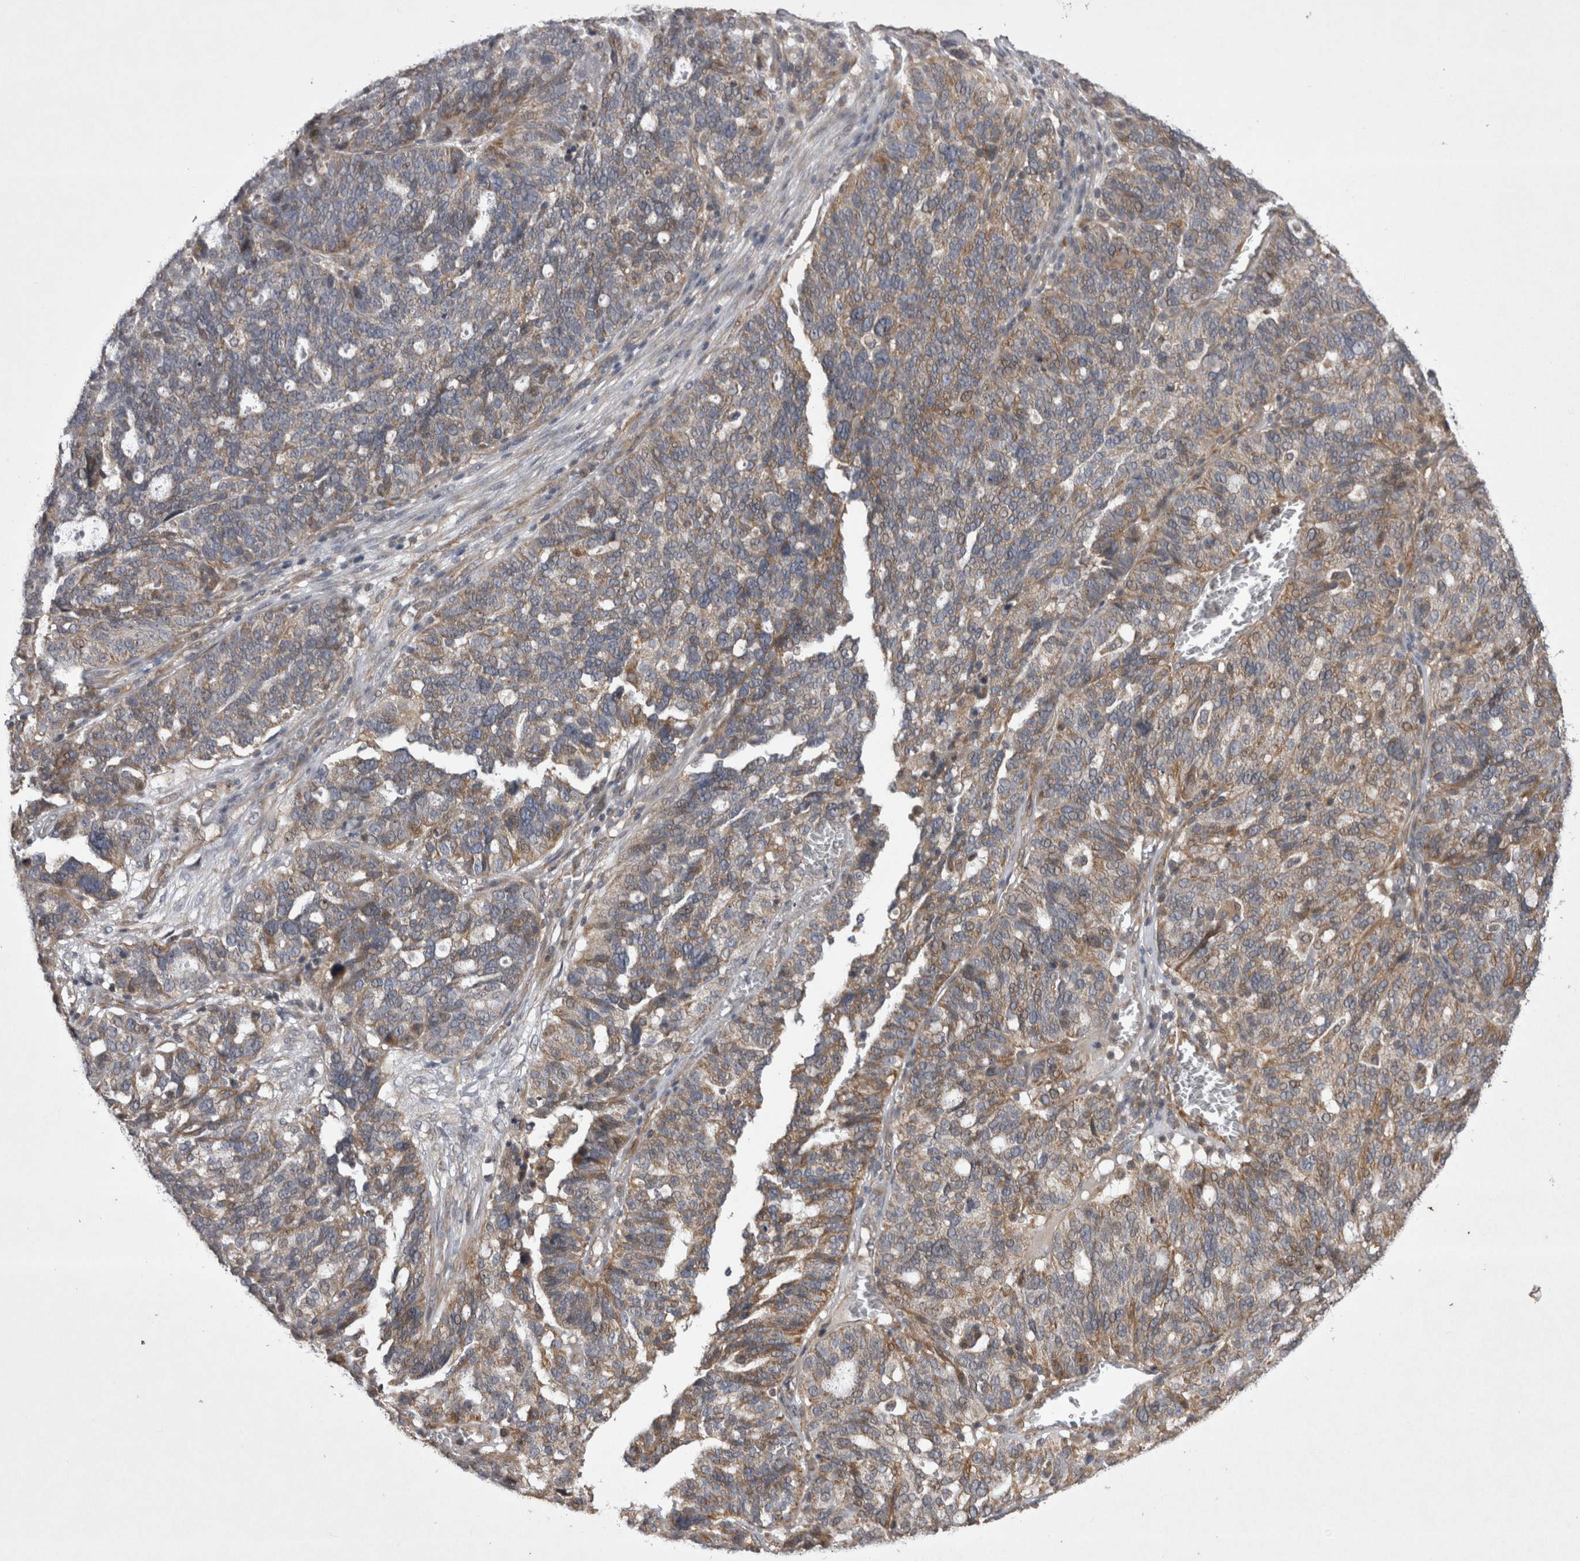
{"staining": {"intensity": "weak", "quantity": "25%-75%", "location": "cytoplasmic/membranous"}, "tissue": "ovarian cancer", "cell_type": "Tumor cells", "image_type": "cancer", "snomed": [{"axis": "morphology", "description": "Cystadenocarcinoma, serous, NOS"}, {"axis": "topography", "description": "Ovary"}], "caption": "A photomicrograph of serous cystadenocarcinoma (ovarian) stained for a protein demonstrates weak cytoplasmic/membranous brown staining in tumor cells. (IHC, brightfield microscopy, high magnification).", "gene": "TSPOAP1", "patient": {"sex": "female", "age": 59}}